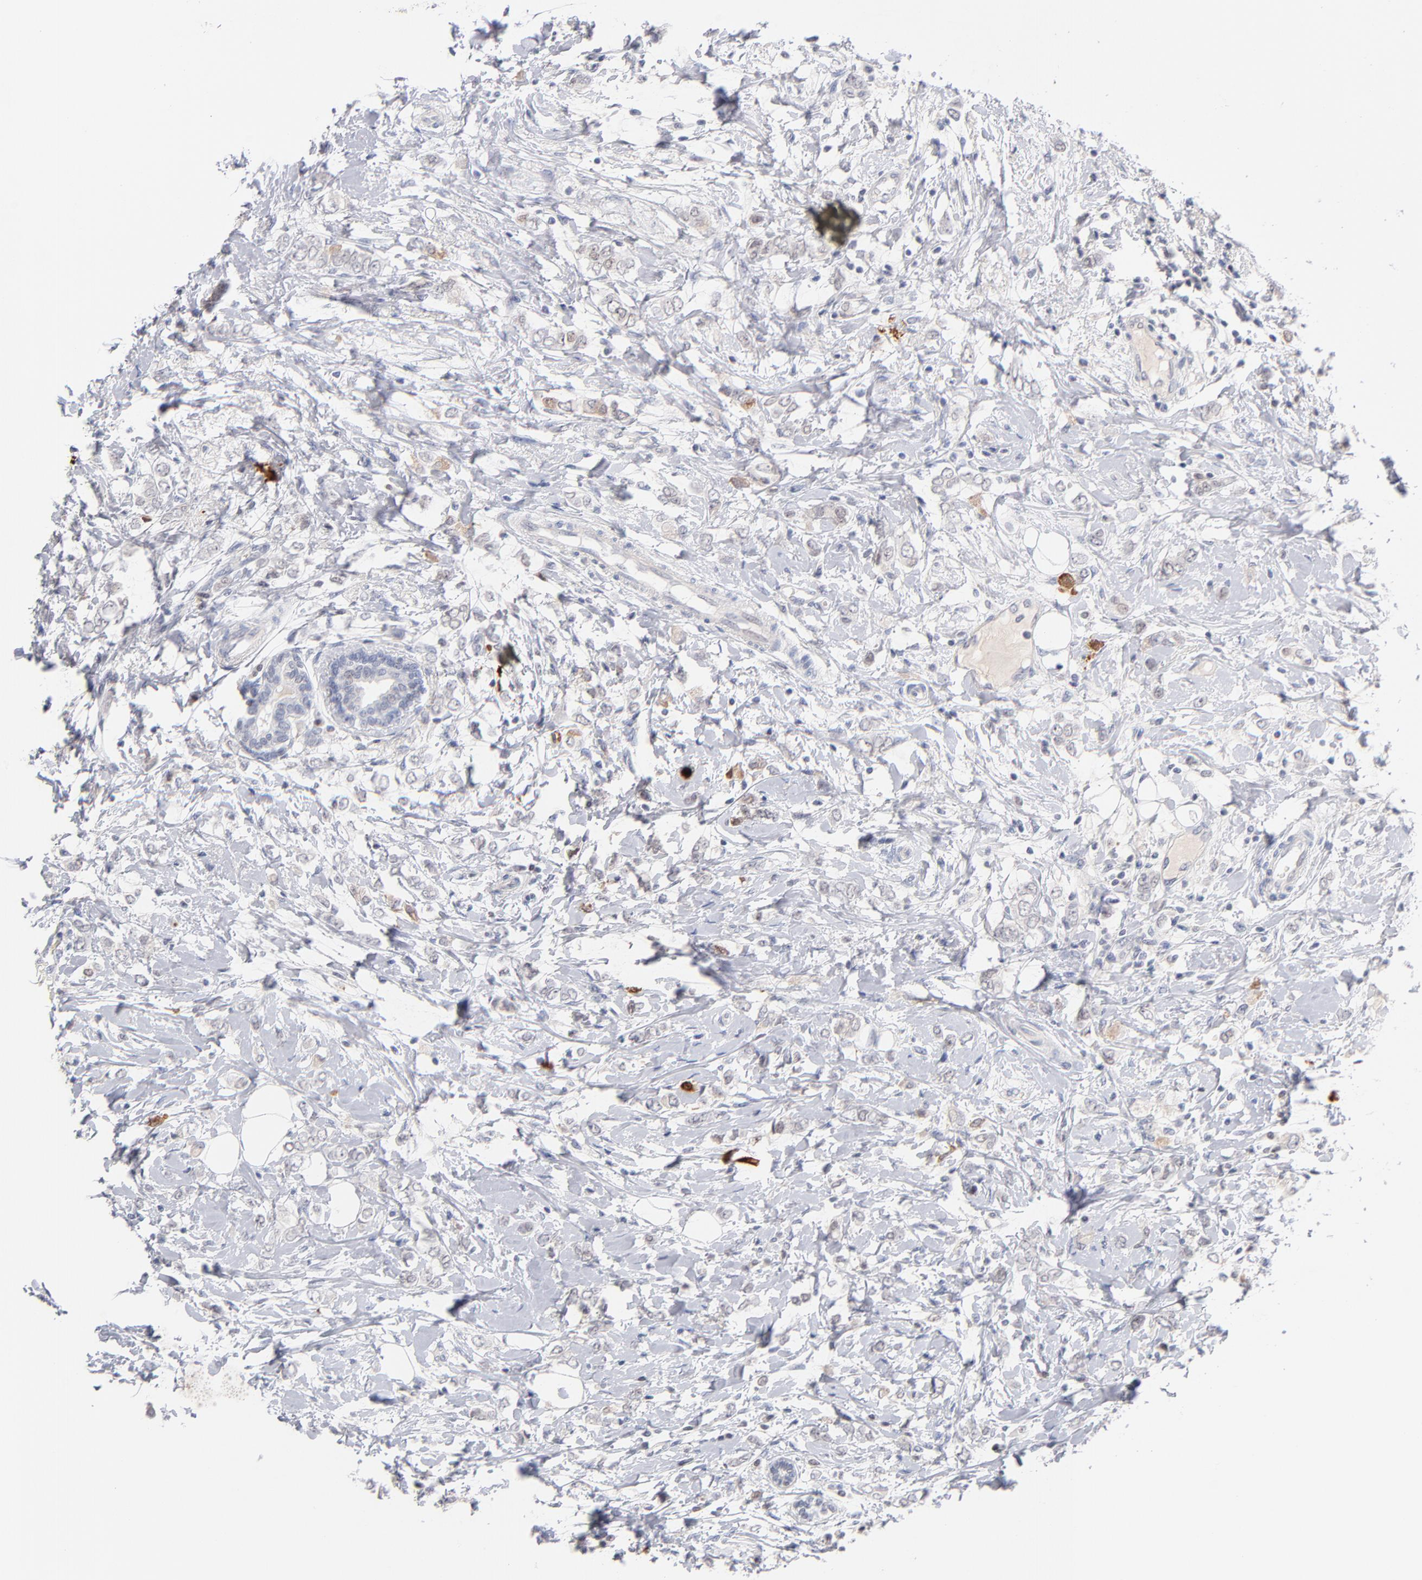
{"staining": {"intensity": "negative", "quantity": "none", "location": "none"}, "tissue": "breast cancer", "cell_type": "Tumor cells", "image_type": "cancer", "snomed": [{"axis": "morphology", "description": "Normal tissue, NOS"}, {"axis": "morphology", "description": "Lobular carcinoma"}, {"axis": "topography", "description": "Breast"}], "caption": "Image shows no significant protein positivity in tumor cells of lobular carcinoma (breast).", "gene": "PARP1", "patient": {"sex": "female", "age": 47}}